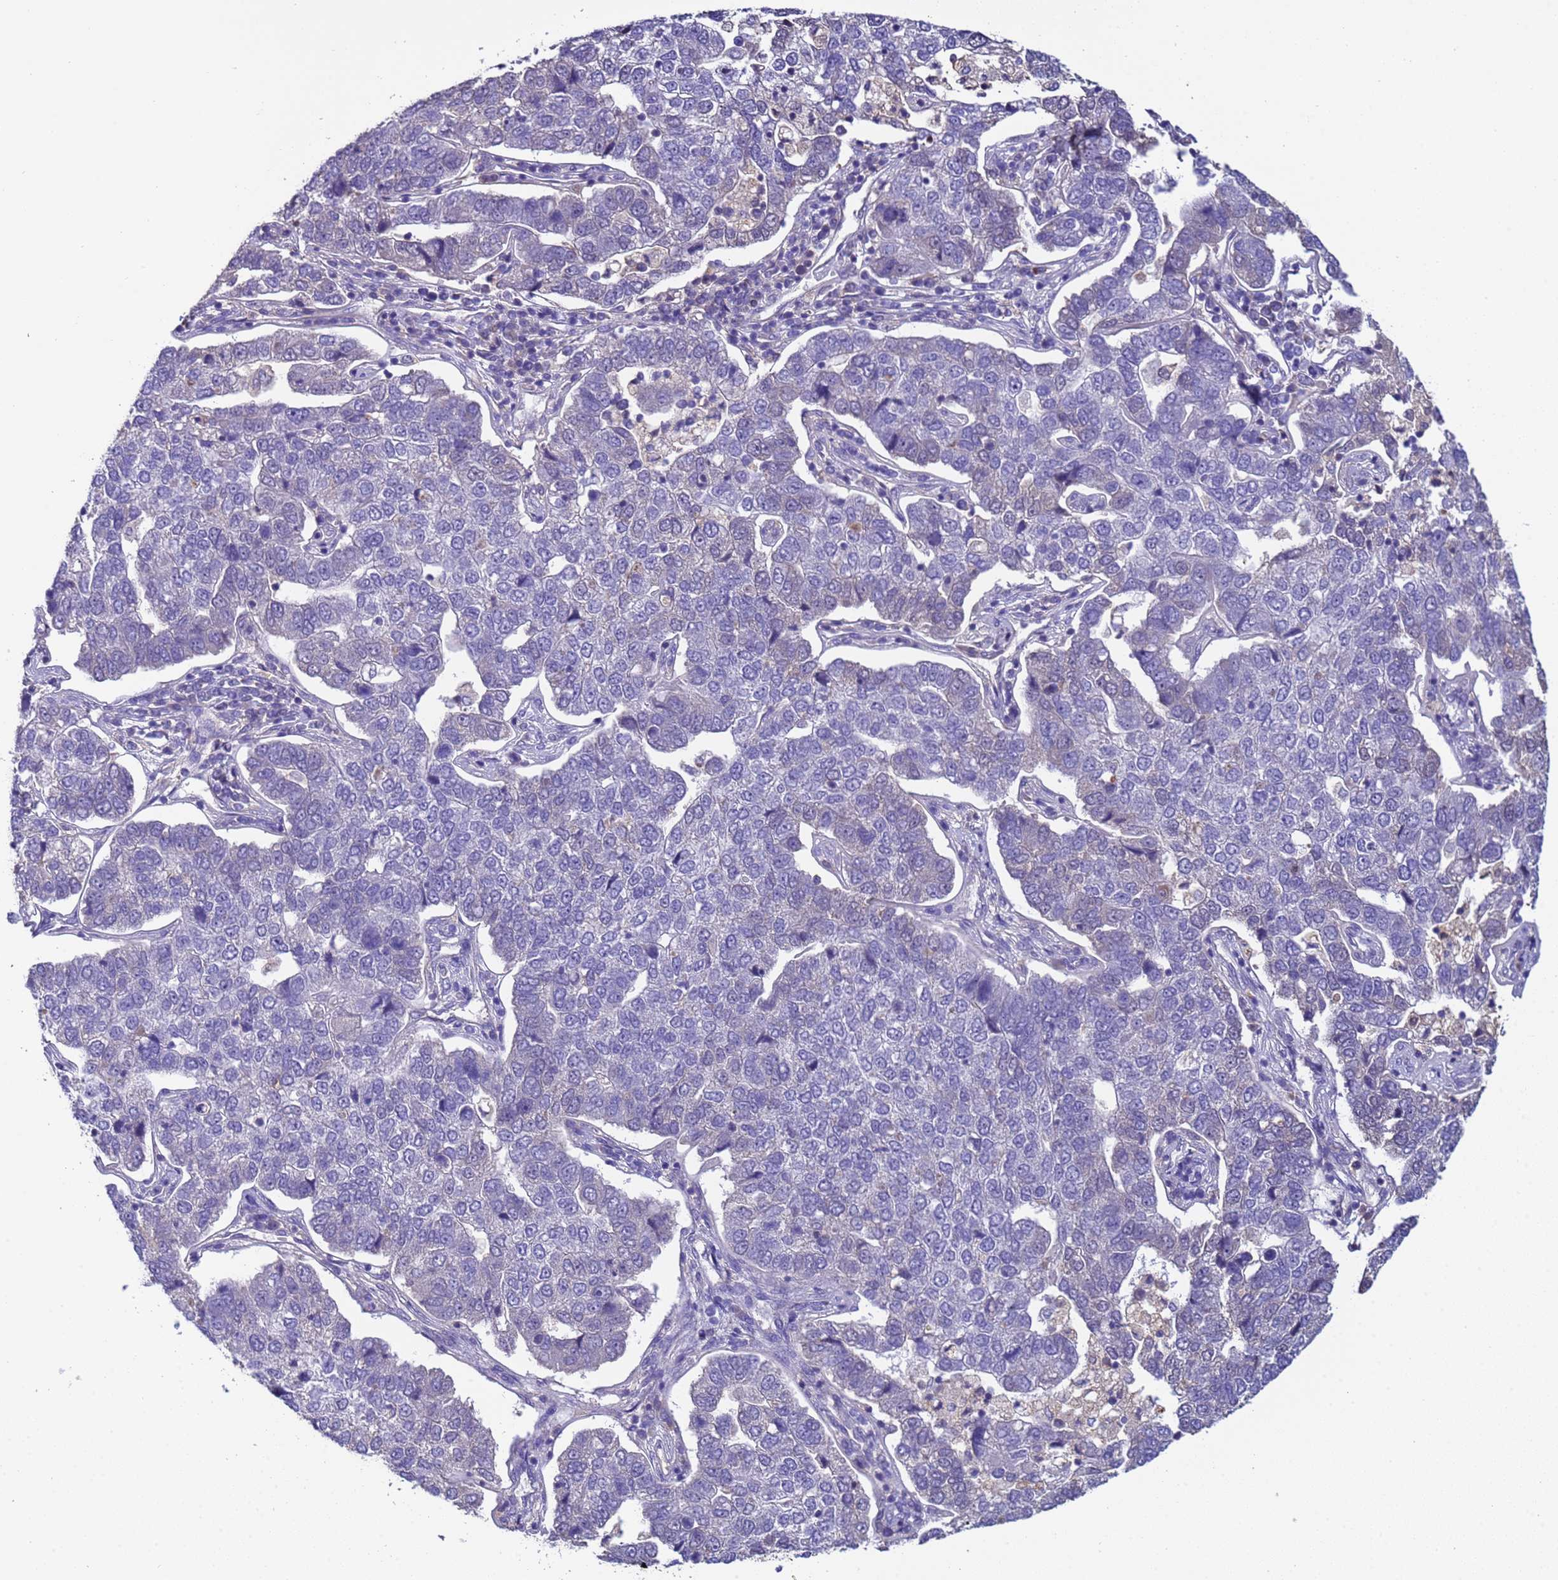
{"staining": {"intensity": "negative", "quantity": "none", "location": "none"}, "tissue": "pancreatic cancer", "cell_type": "Tumor cells", "image_type": "cancer", "snomed": [{"axis": "morphology", "description": "Adenocarcinoma, NOS"}, {"axis": "topography", "description": "Pancreas"}], "caption": "Tumor cells are negative for brown protein staining in pancreatic adenocarcinoma.", "gene": "ZNF248", "patient": {"sex": "female", "age": 61}}